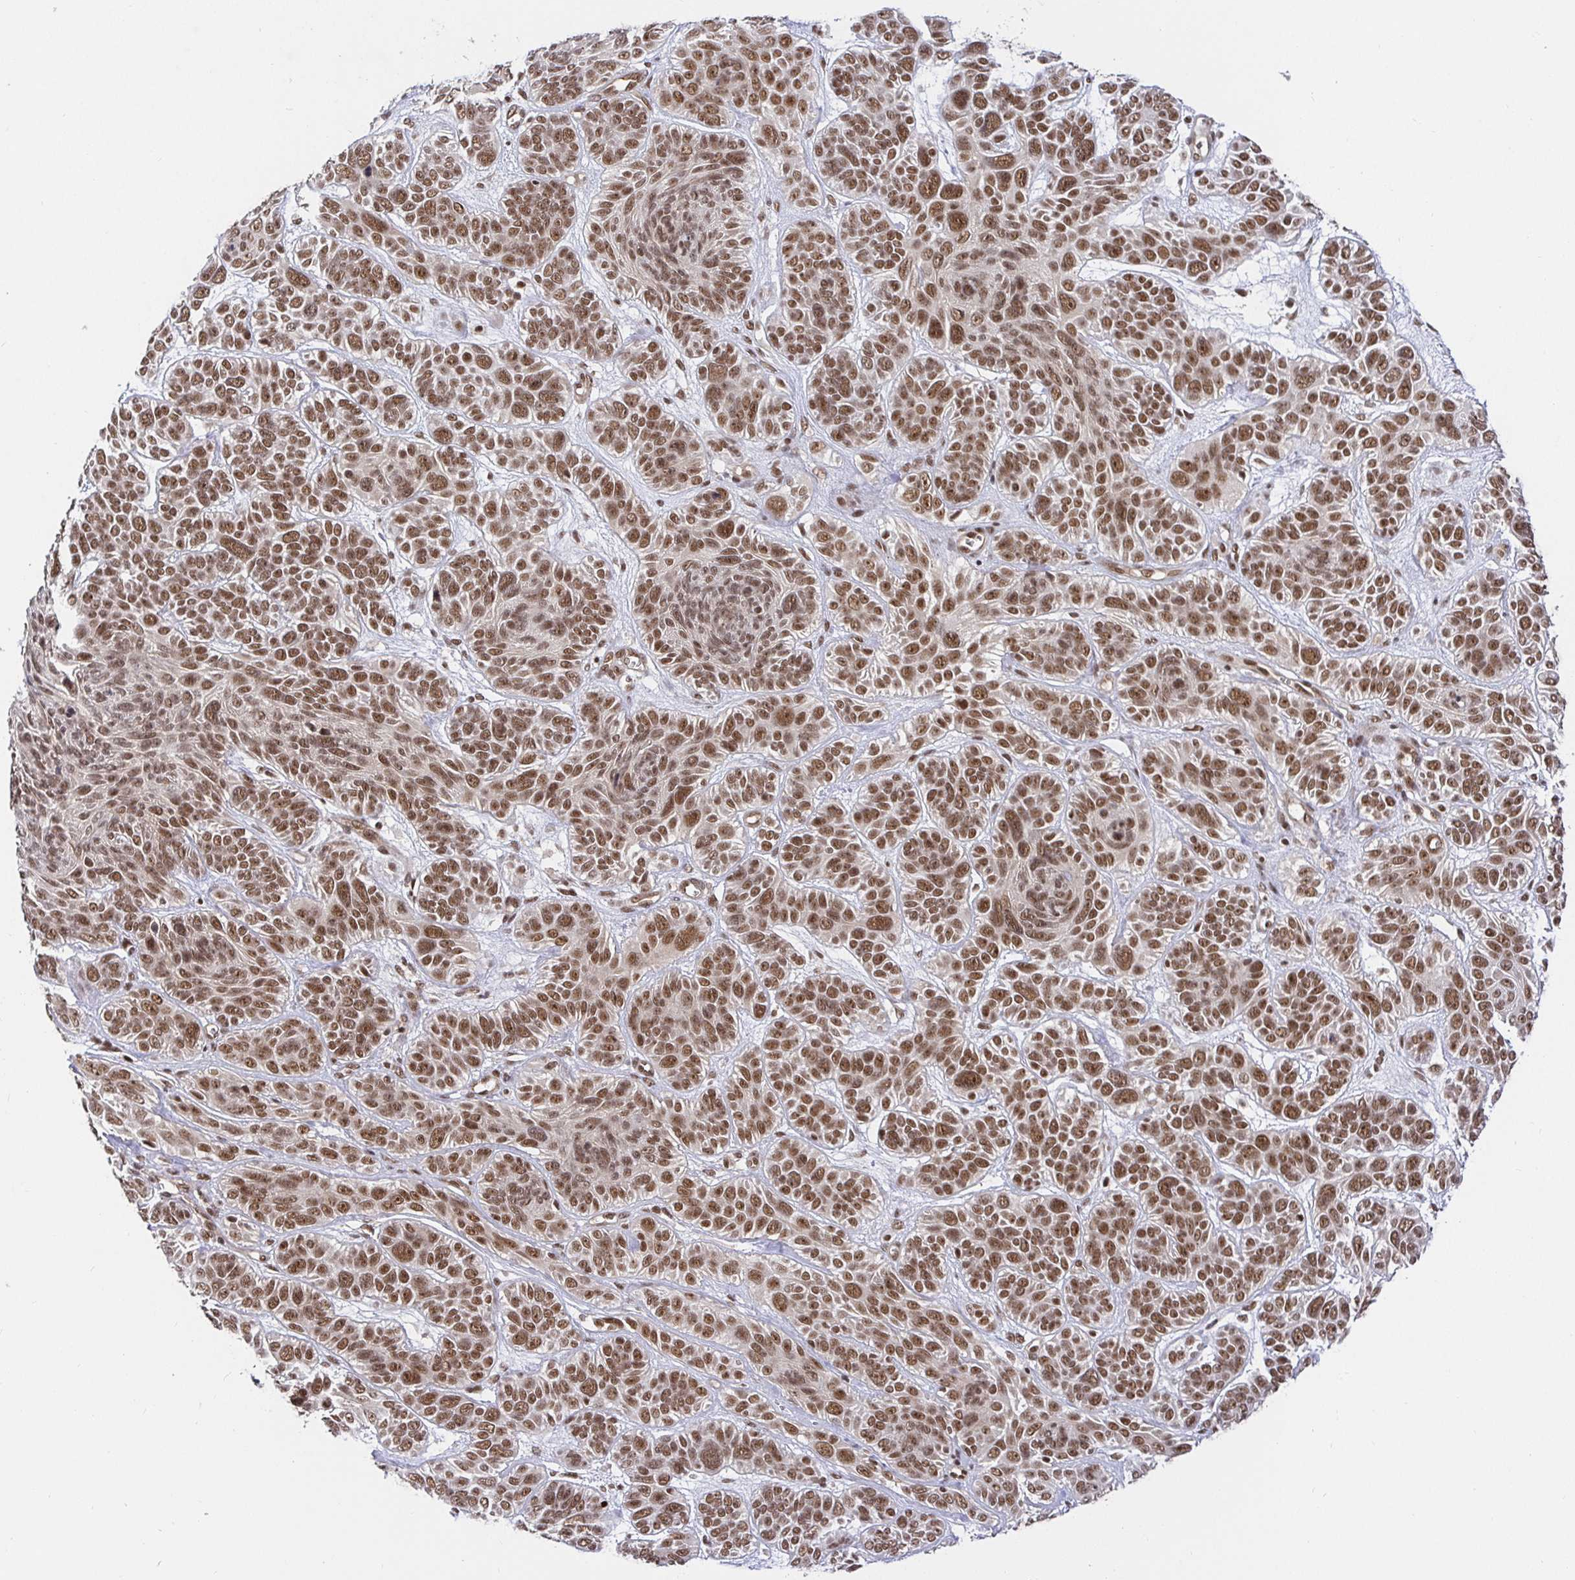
{"staining": {"intensity": "moderate", "quantity": ">75%", "location": "nuclear"}, "tissue": "skin cancer", "cell_type": "Tumor cells", "image_type": "cancer", "snomed": [{"axis": "morphology", "description": "Basal cell carcinoma"}, {"axis": "topography", "description": "Skin"}, {"axis": "topography", "description": "Skin of face"}], "caption": "Tumor cells show moderate nuclear staining in approximately >75% of cells in skin basal cell carcinoma.", "gene": "USF1", "patient": {"sex": "male", "age": 73}}